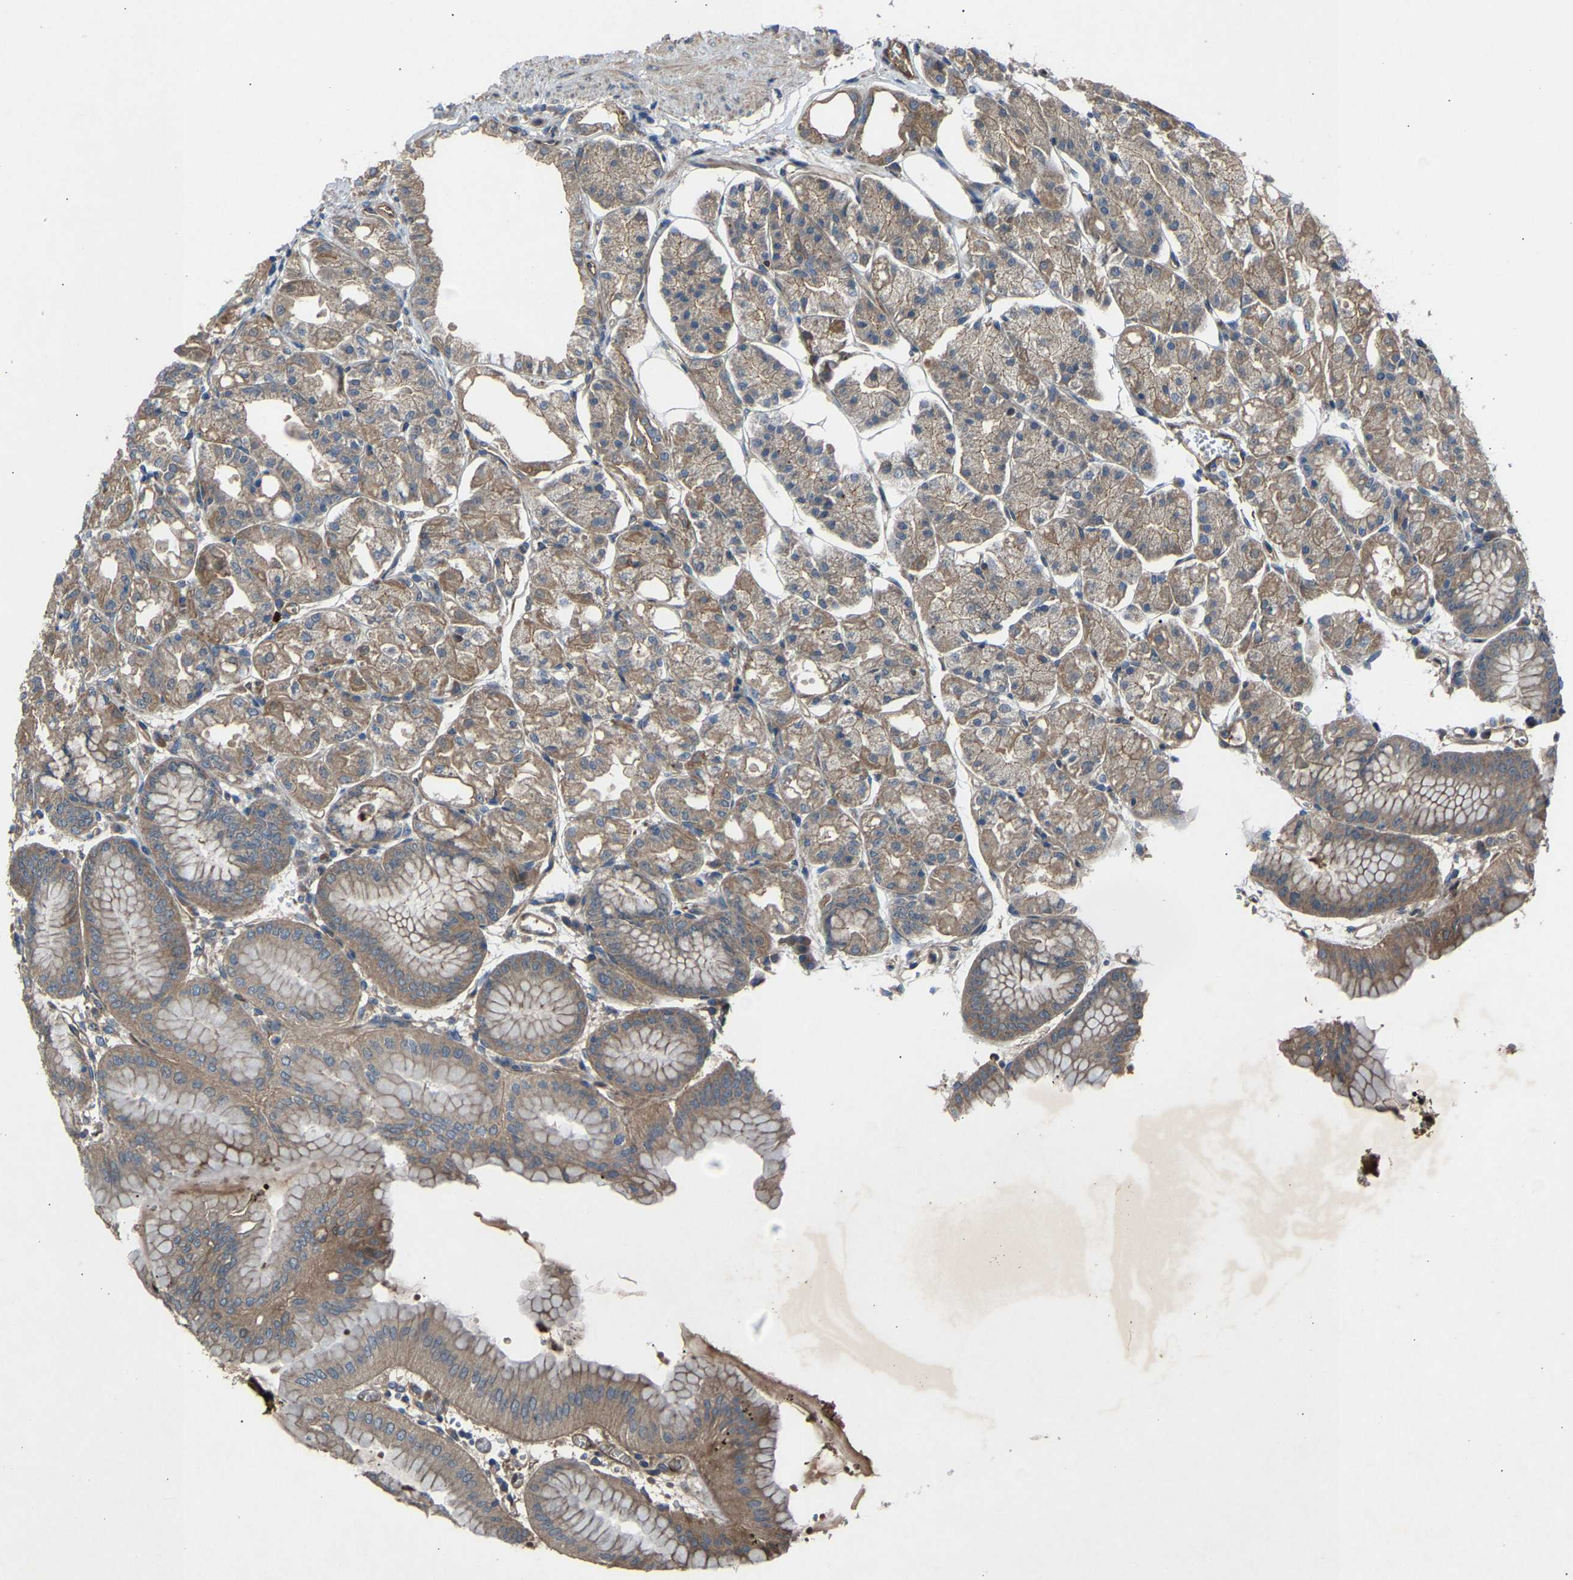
{"staining": {"intensity": "moderate", "quantity": "<25%", "location": "cytoplasmic/membranous"}, "tissue": "stomach", "cell_type": "Glandular cells", "image_type": "normal", "snomed": [{"axis": "morphology", "description": "Normal tissue, NOS"}, {"axis": "topography", "description": "Stomach, lower"}], "caption": "Immunohistochemical staining of normal human stomach reveals moderate cytoplasmic/membranous protein staining in about <25% of glandular cells. The staining was performed using DAB (3,3'-diaminobenzidine) to visualize the protein expression in brown, while the nuclei were stained in blue with hematoxylin (Magnification: 20x).", "gene": "GAS2L1", "patient": {"sex": "male", "age": 71}}